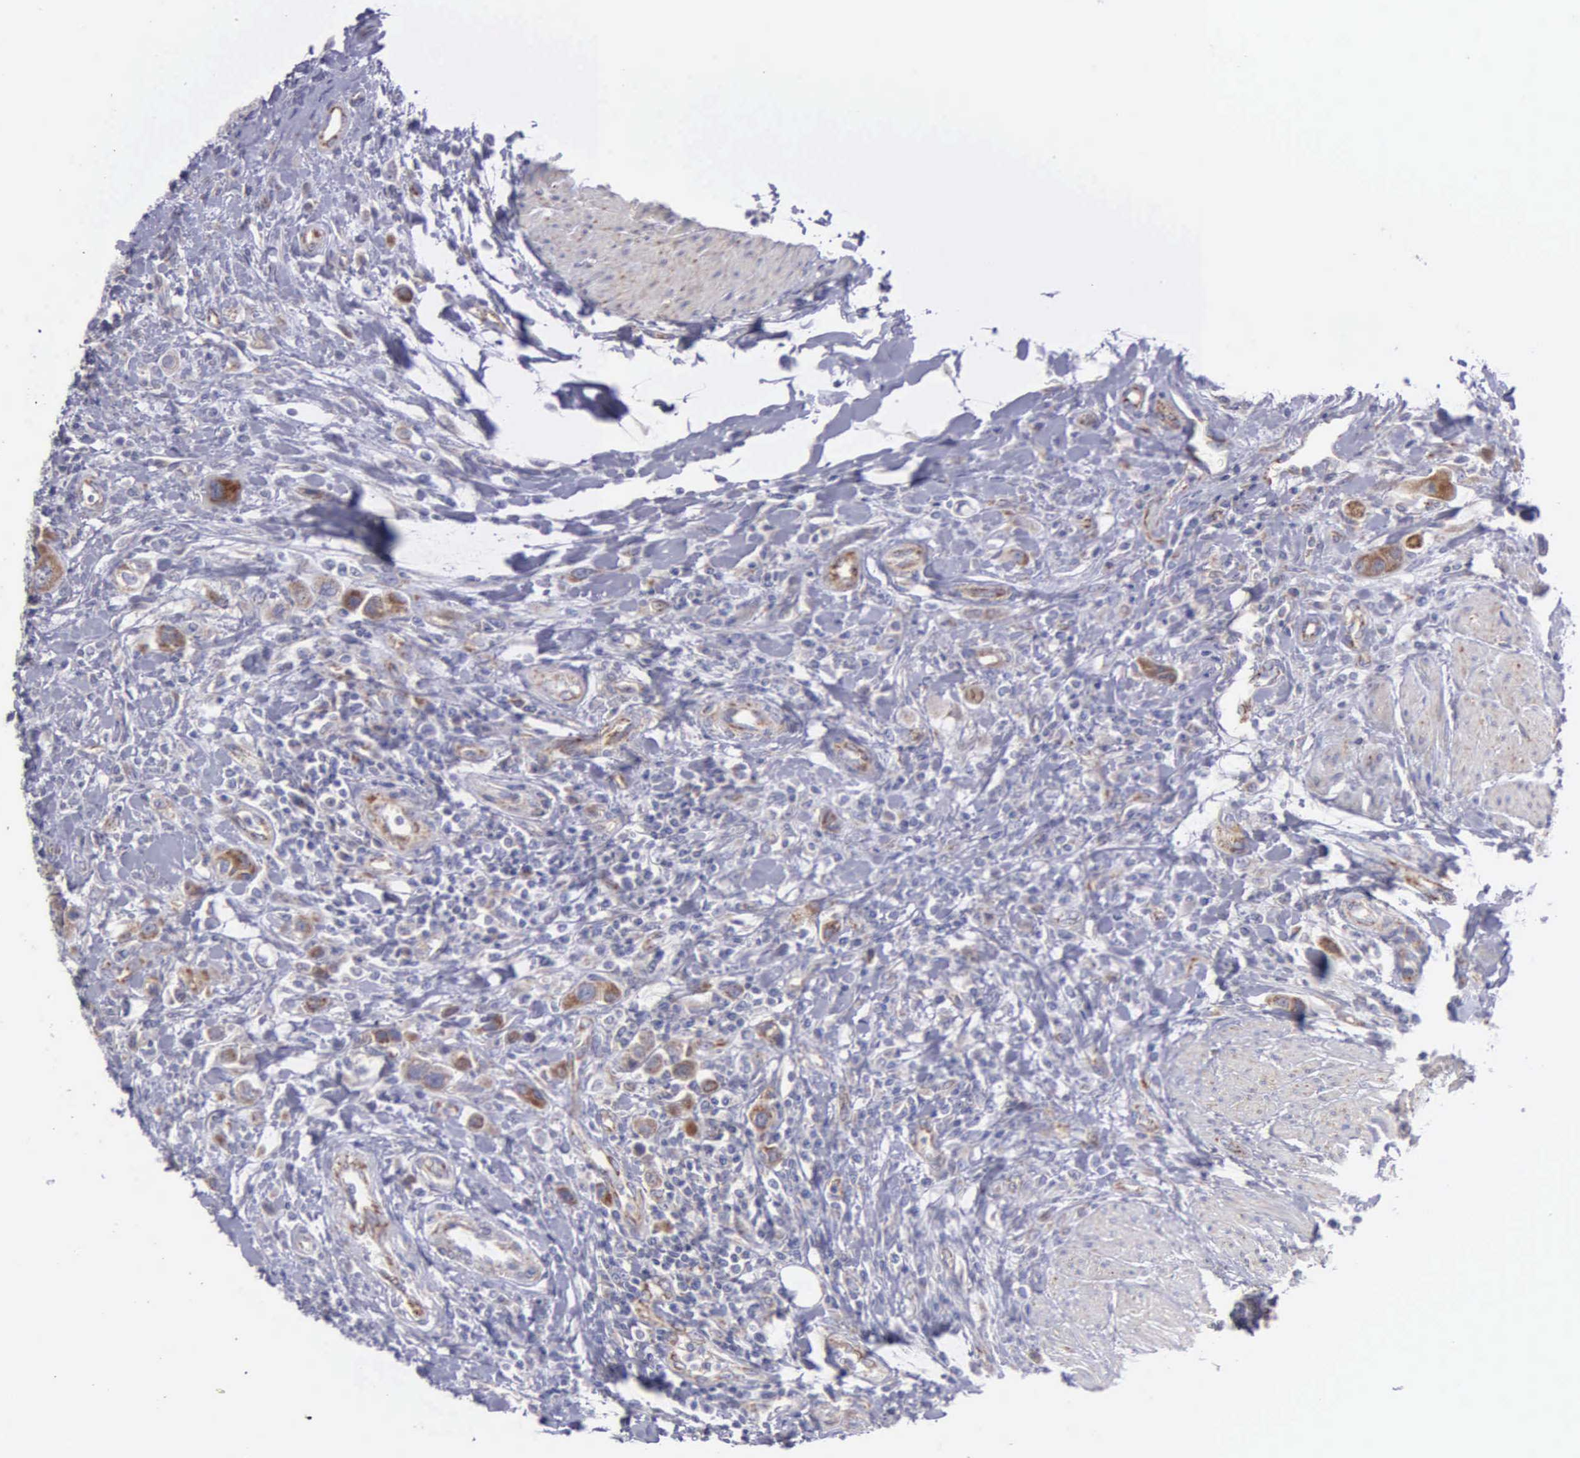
{"staining": {"intensity": "weak", "quantity": "25%-75%", "location": "cytoplasmic/membranous"}, "tissue": "urothelial cancer", "cell_type": "Tumor cells", "image_type": "cancer", "snomed": [{"axis": "morphology", "description": "Urothelial carcinoma, High grade"}, {"axis": "topography", "description": "Urinary bladder"}], "caption": "There is low levels of weak cytoplasmic/membranous expression in tumor cells of urothelial cancer, as demonstrated by immunohistochemical staining (brown color).", "gene": "SYNJ2BP", "patient": {"sex": "male", "age": 50}}